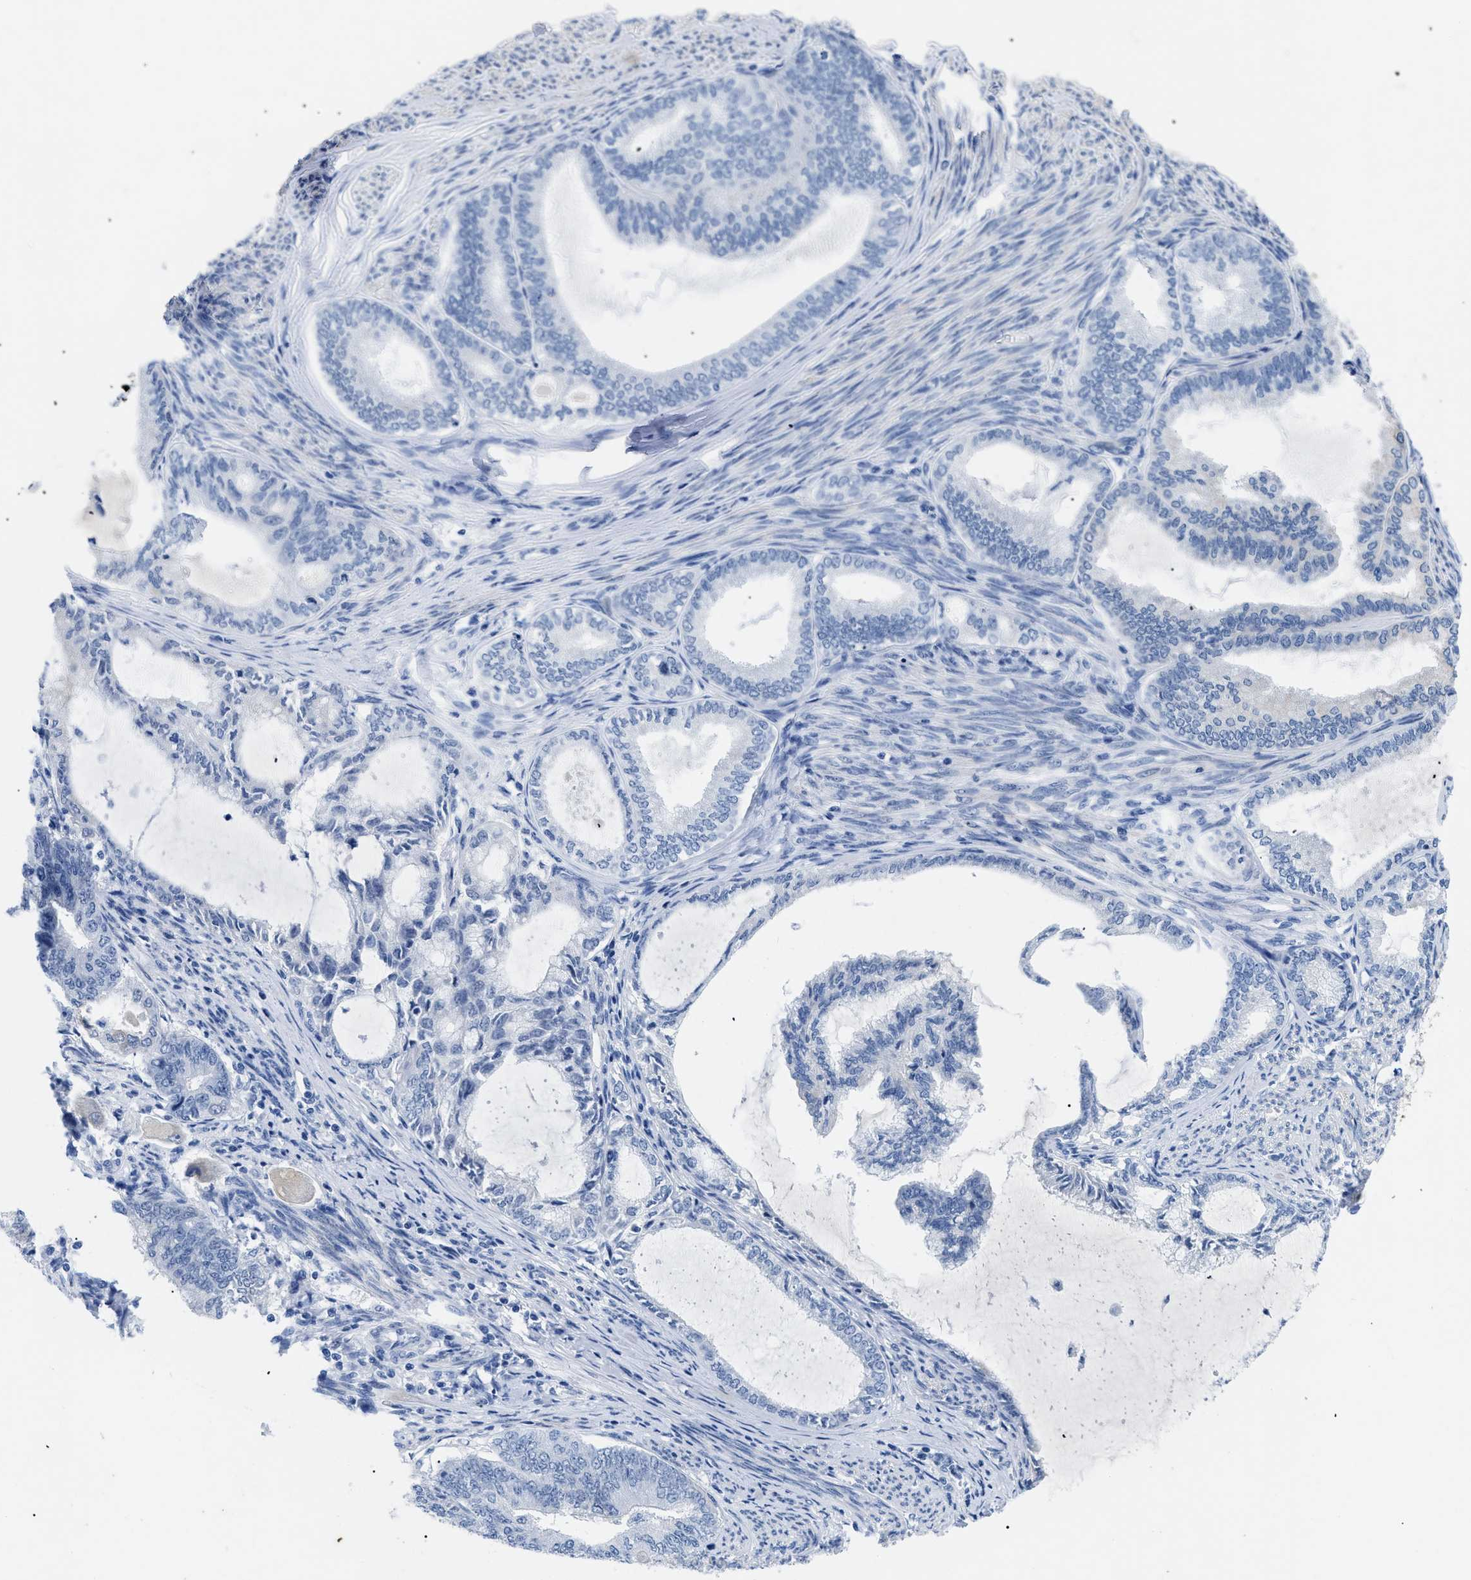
{"staining": {"intensity": "negative", "quantity": "none", "location": "none"}, "tissue": "endometrial cancer", "cell_type": "Tumor cells", "image_type": "cancer", "snomed": [{"axis": "morphology", "description": "Adenocarcinoma, NOS"}, {"axis": "topography", "description": "Endometrium"}], "caption": "Human adenocarcinoma (endometrial) stained for a protein using immunohistochemistry demonstrates no positivity in tumor cells.", "gene": "TMEM68", "patient": {"sex": "female", "age": 86}}